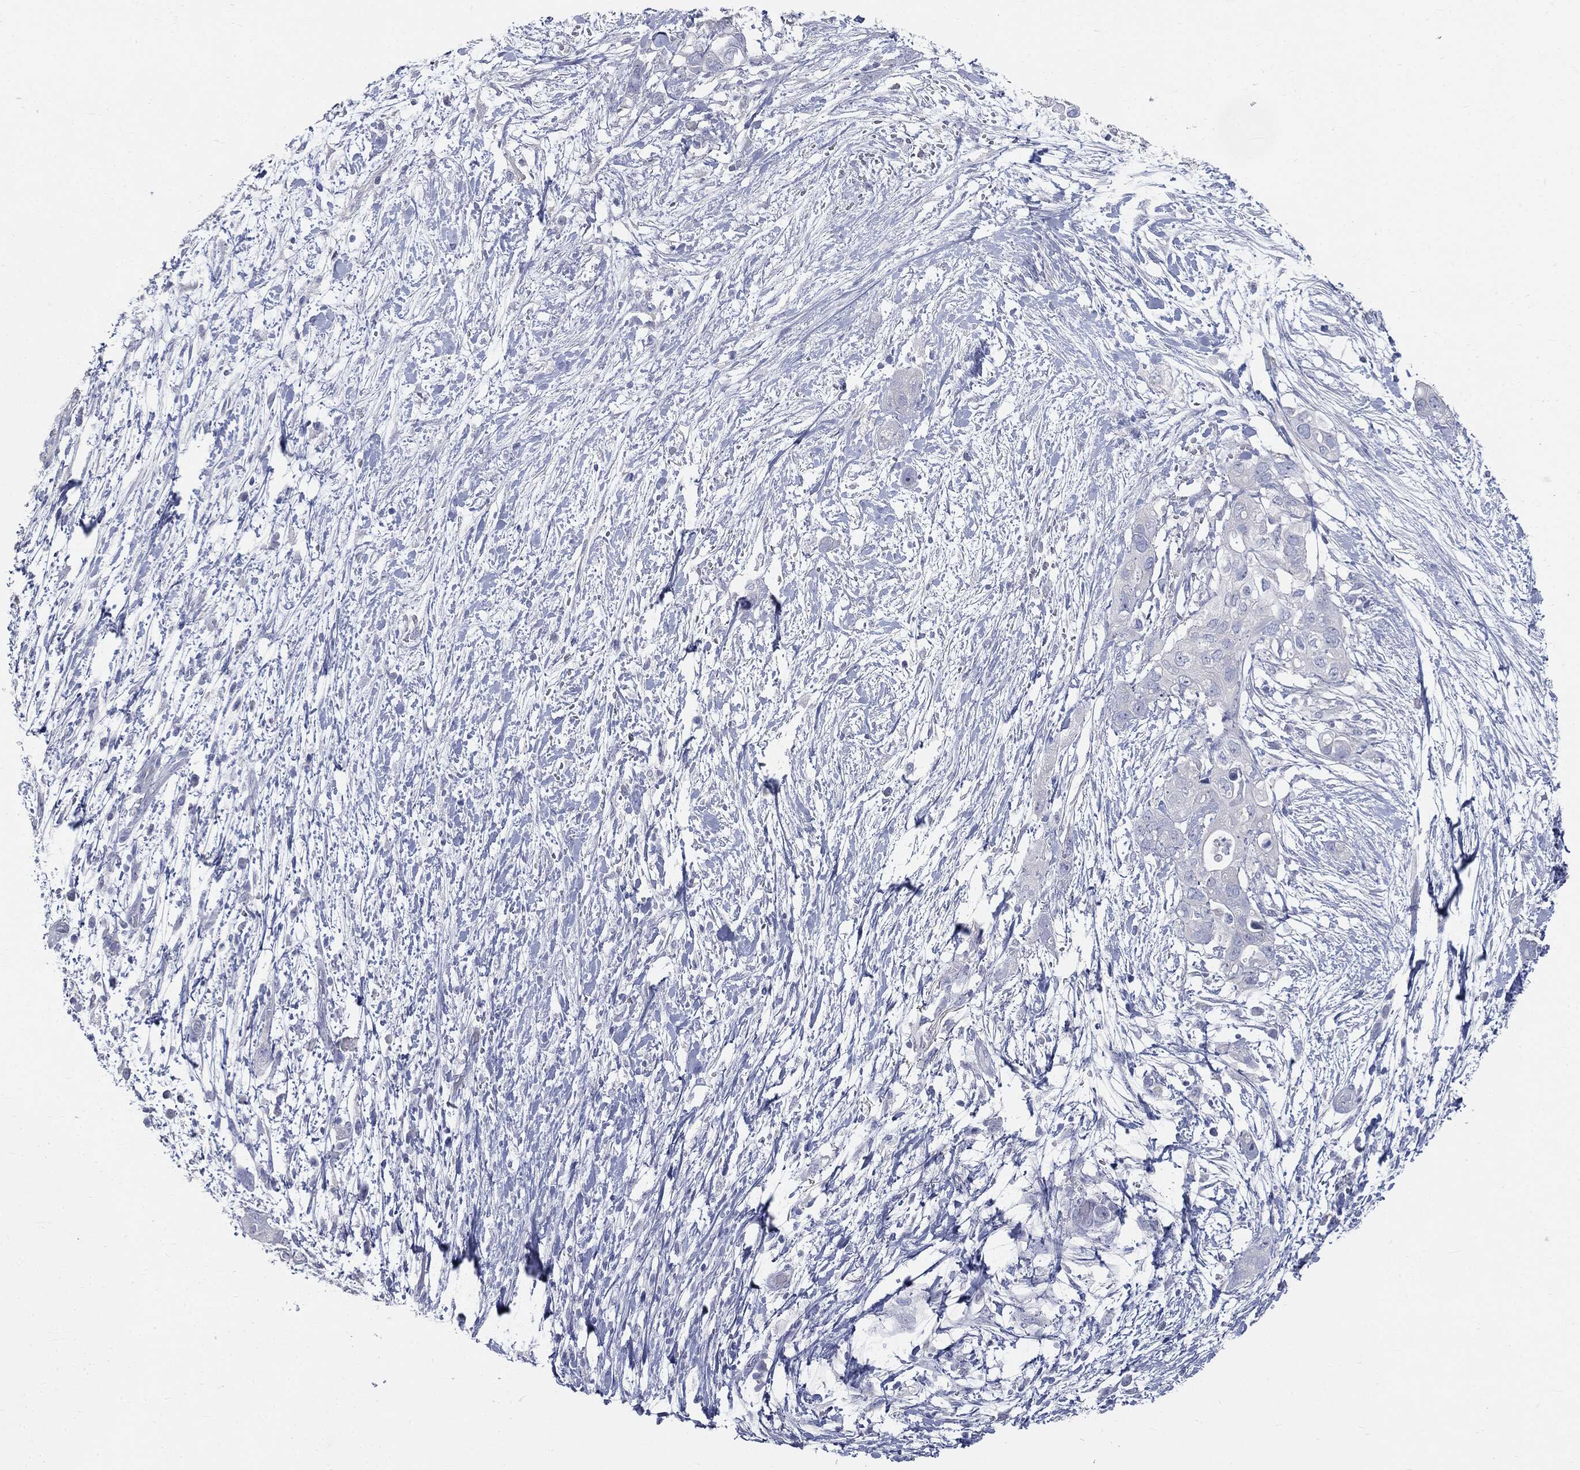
{"staining": {"intensity": "negative", "quantity": "none", "location": "none"}, "tissue": "pancreatic cancer", "cell_type": "Tumor cells", "image_type": "cancer", "snomed": [{"axis": "morphology", "description": "Adenocarcinoma, NOS"}, {"axis": "topography", "description": "Pancreas"}], "caption": "This is an immunohistochemistry photomicrograph of pancreatic adenocarcinoma. There is no positivity in tumor cells.", "gene": "CUZD1", "patient": {"sex": "female", "age": 72}}